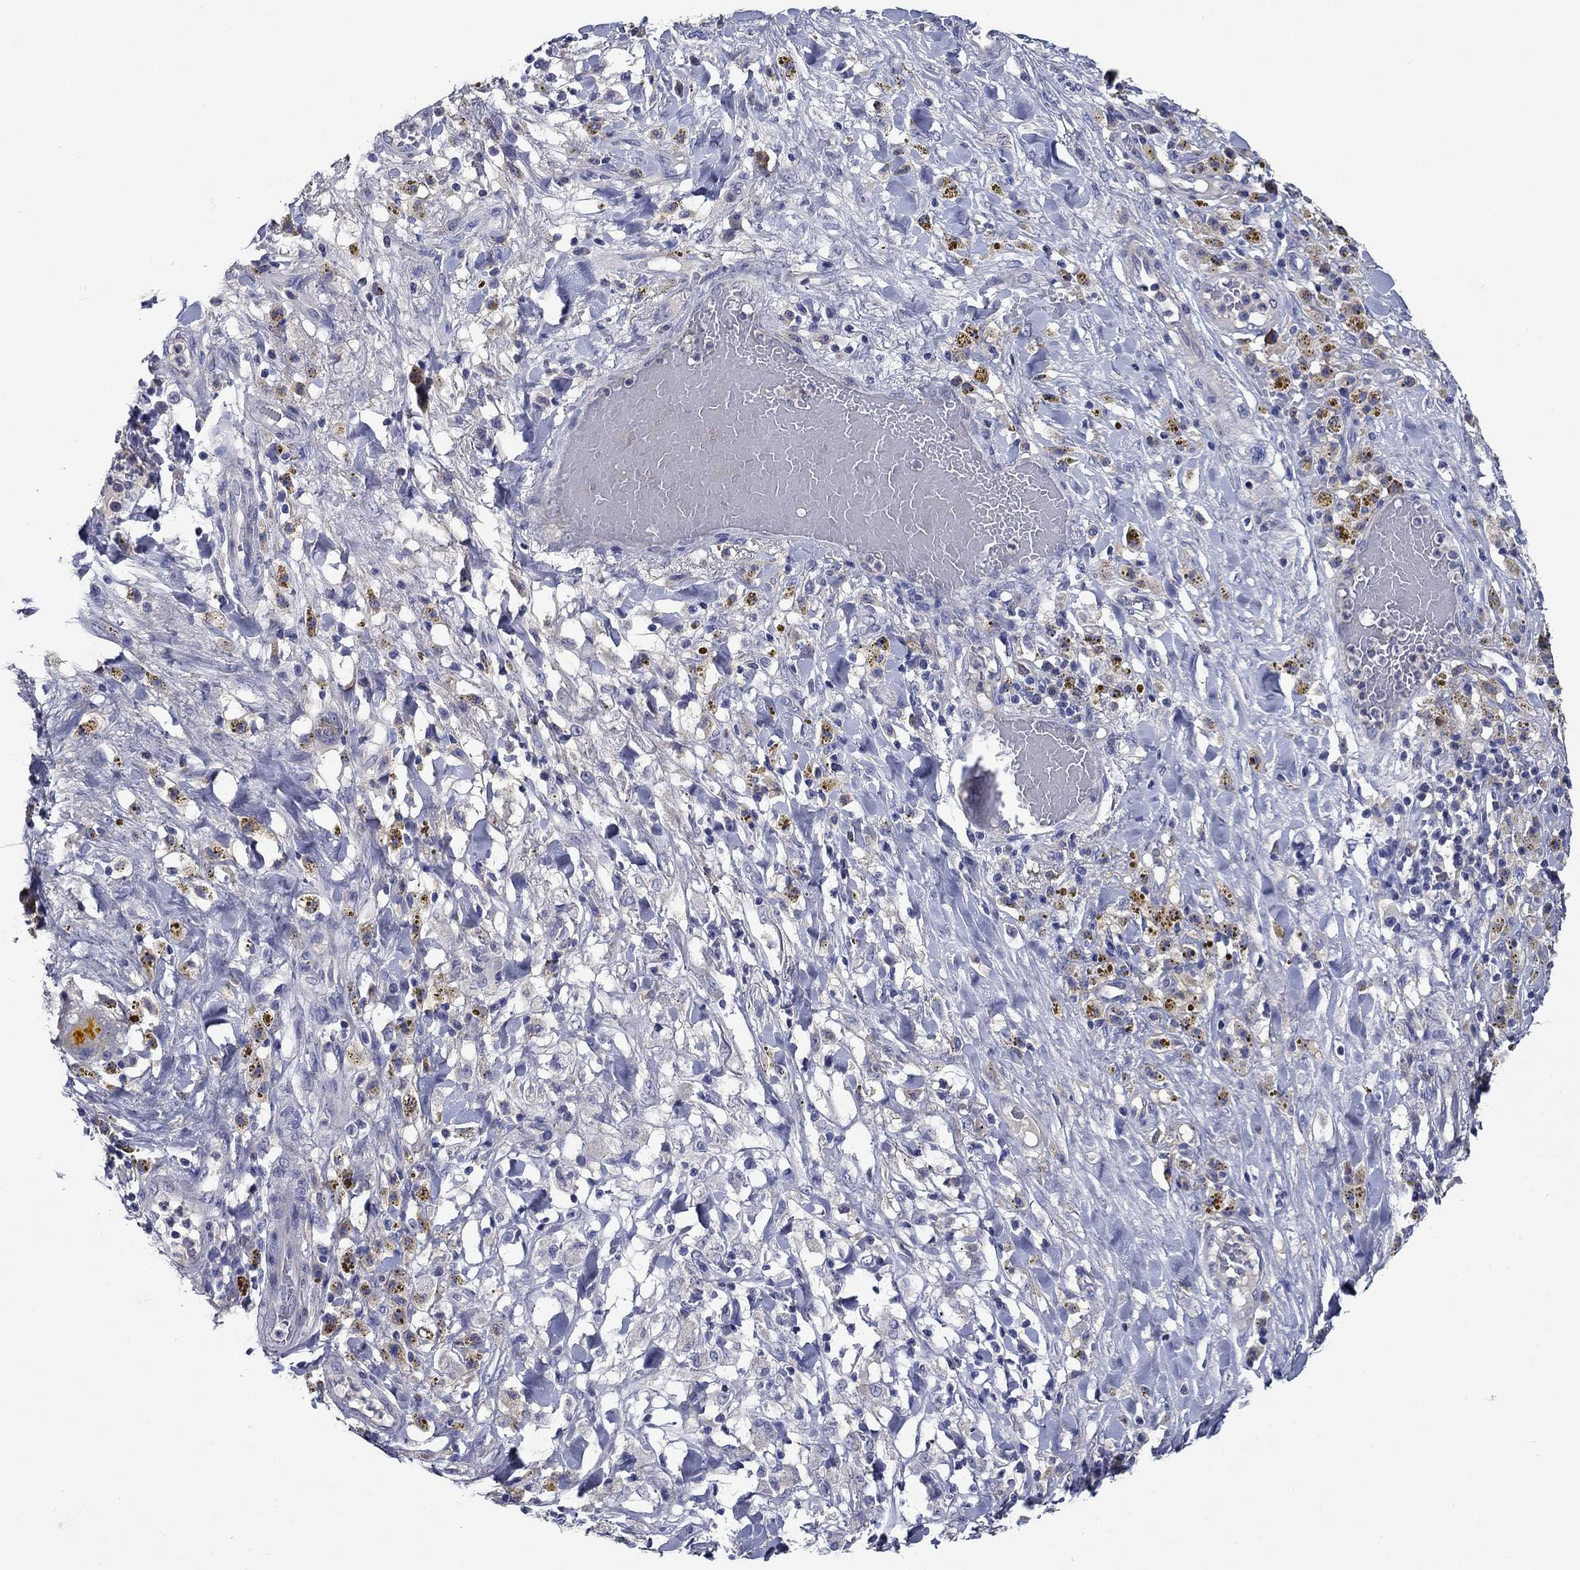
{"staining": {"intensity": "negative", "quantity": "none", "location": "none"}, "tissue": "melanoma", "cell_type": "Tumor cells", "image_type": "cancer", "snomed": [{"axis": "morphology", "description": "Malignant melanoma, NOS"}, {"axis": "topography", "description": "Skin"}], "caption": "DAB immunohistochemical staining of malignant melanoma displays no significant expression in tumor cells.", "gene": "SULT2B1", "patient": {"sex": "female", "age": 91}}